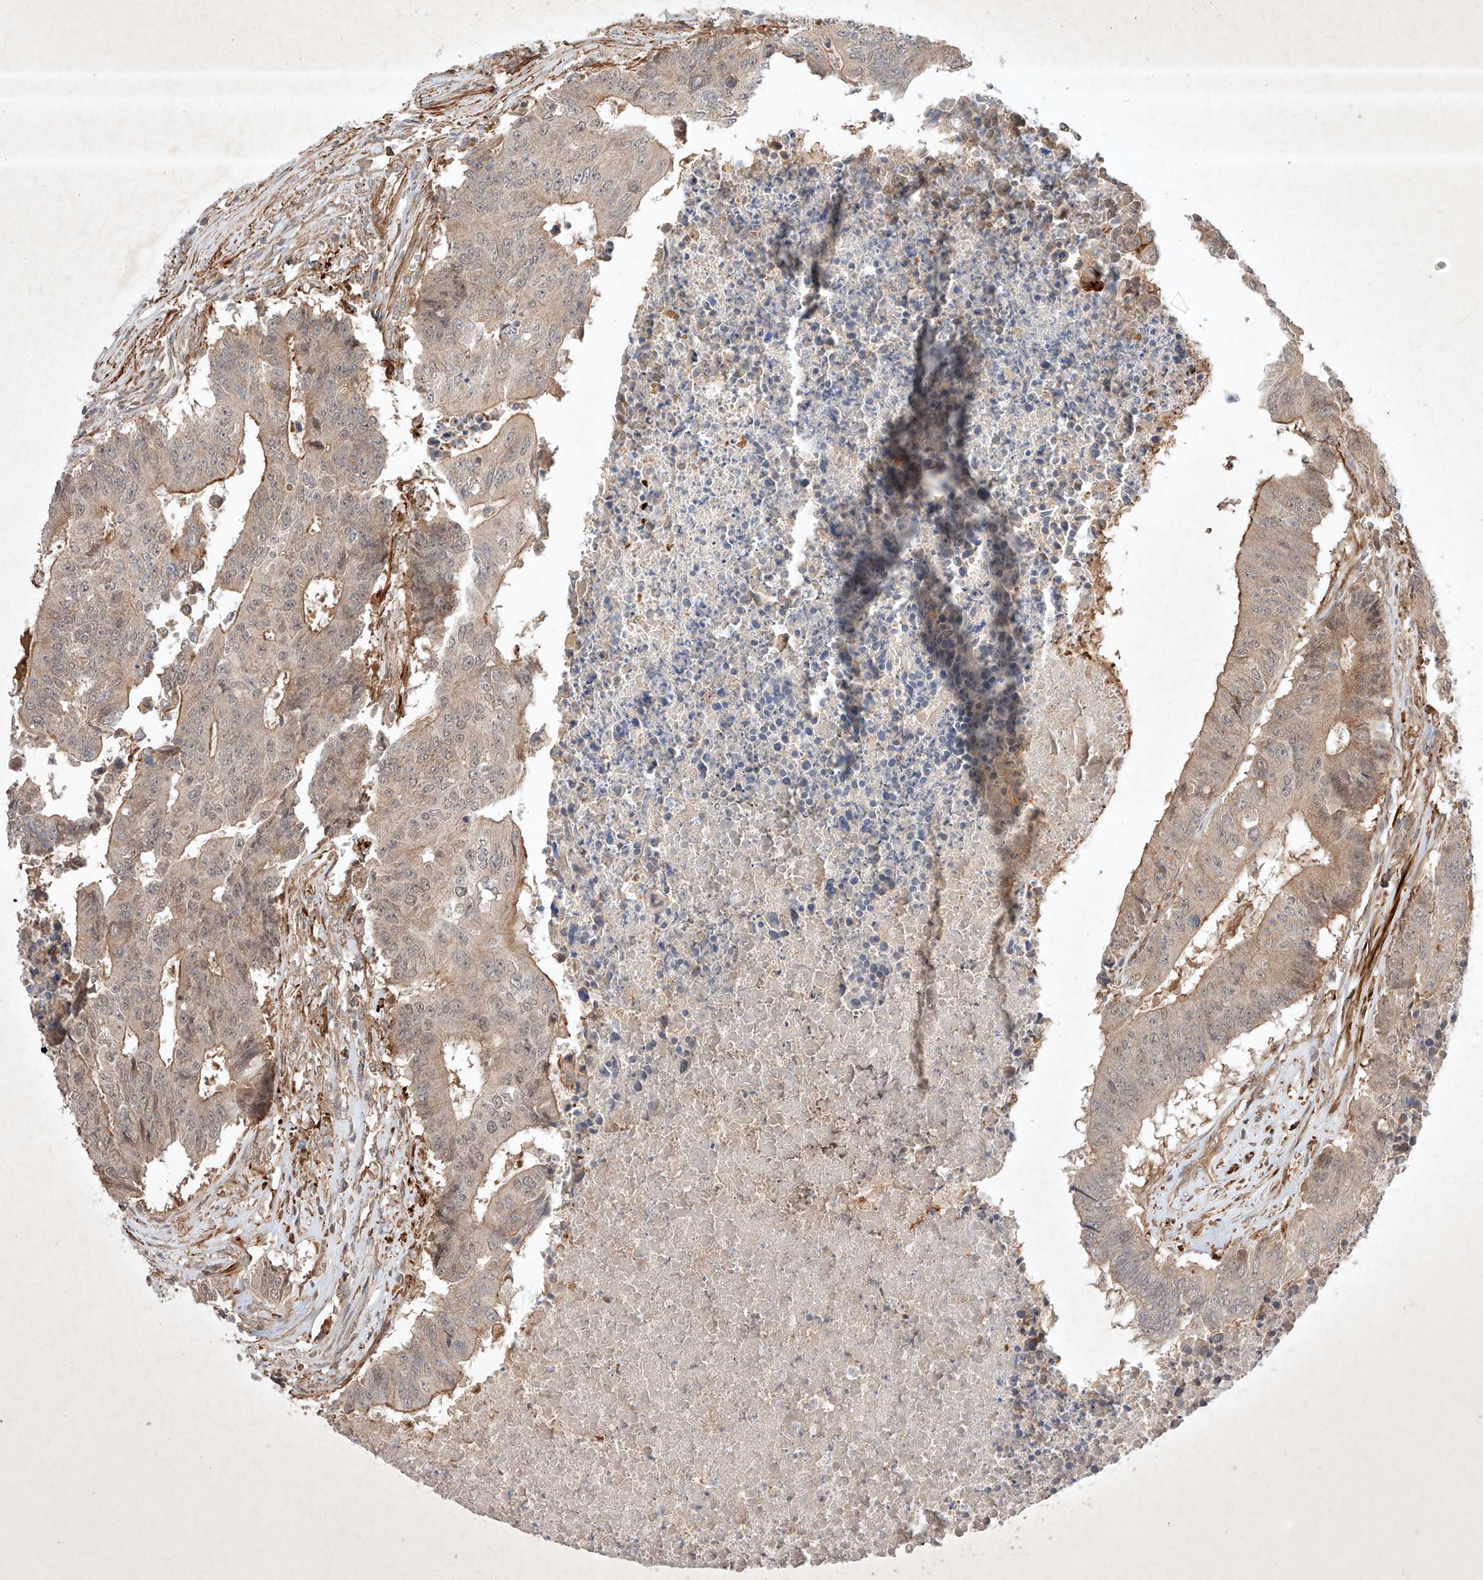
{"staining": {"intensity": "moderate", "quantity": "25%-75%", "location": "cytoplasmic/membranous"}, "tissue": "colorectal cancer", "cell_type": "Tumor cells", "image_type": "cancer", "snomed": [{"axis": "morphology", "description": "Adenocarcinoma, NOS"}, {"axis": "topography", "description": "Colon"}], "caption": "High-magnification brightfield microscopy of colorectal cancer stained with DAB (brown) and counterstained with hematoxylin (blue). tumor cells exhibit moderate cytoplasmic/membranous expression is seen in about25%-75% of cells.", "gene": "ARHGAP33", "patient": {"sex": "male", "age": 87}}